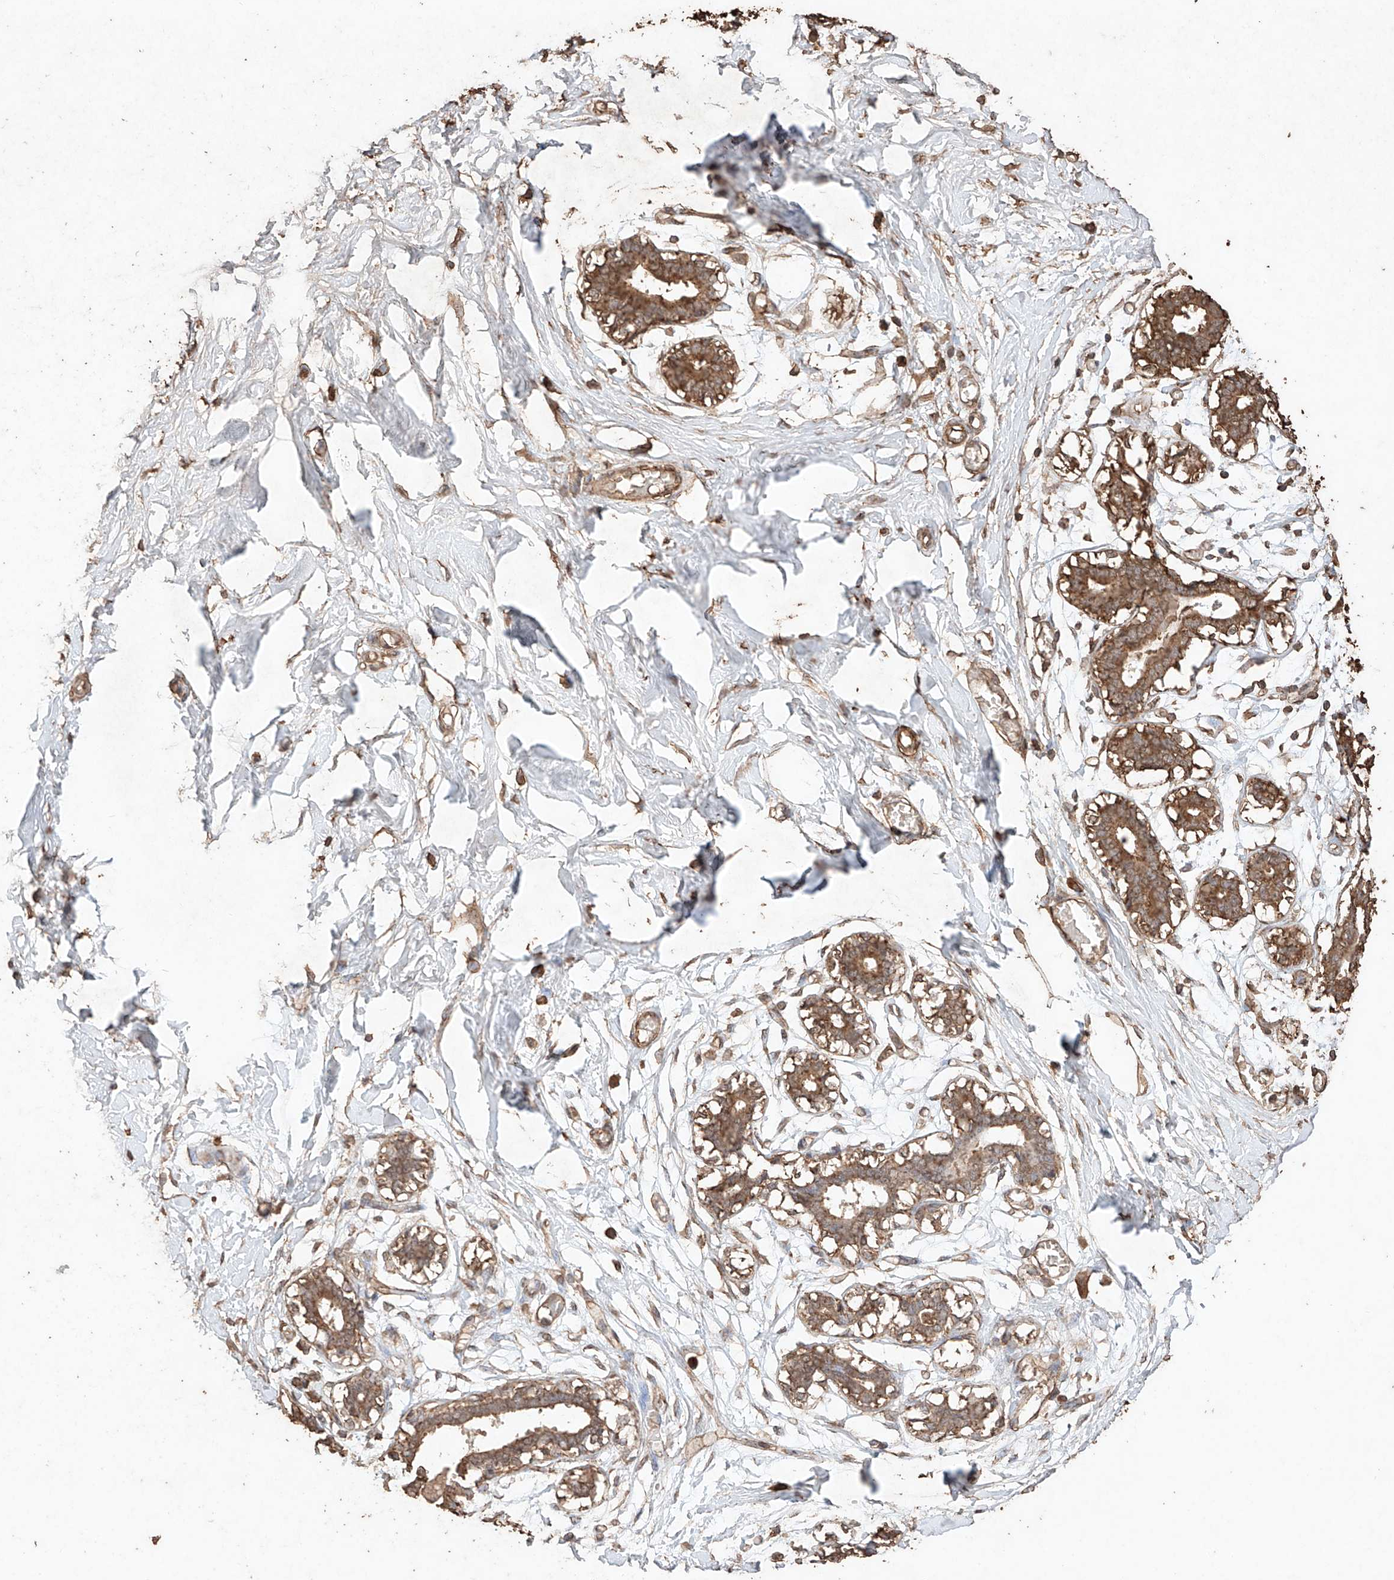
{"staining": {"intensity": "strong", "quantity": ">75%", "location": "cytoplasmic/membranous"}, "tissue": "breast", "cell_type": "Adipocytes", "image_type": "normal", "snomed": [{"axis": "morphology", "description": "Normal tissue, NOS"}, {"axis": "topography", "description": "Breast"}], "caption": "This micrograph reveals immunohistochemistry staining of normal breast, with high strong cytoplasmic/membranous positivity in approximately >75% of adipocytes.", "gene": "M6PR", "patient": {"sex": "female", "age": 27}}